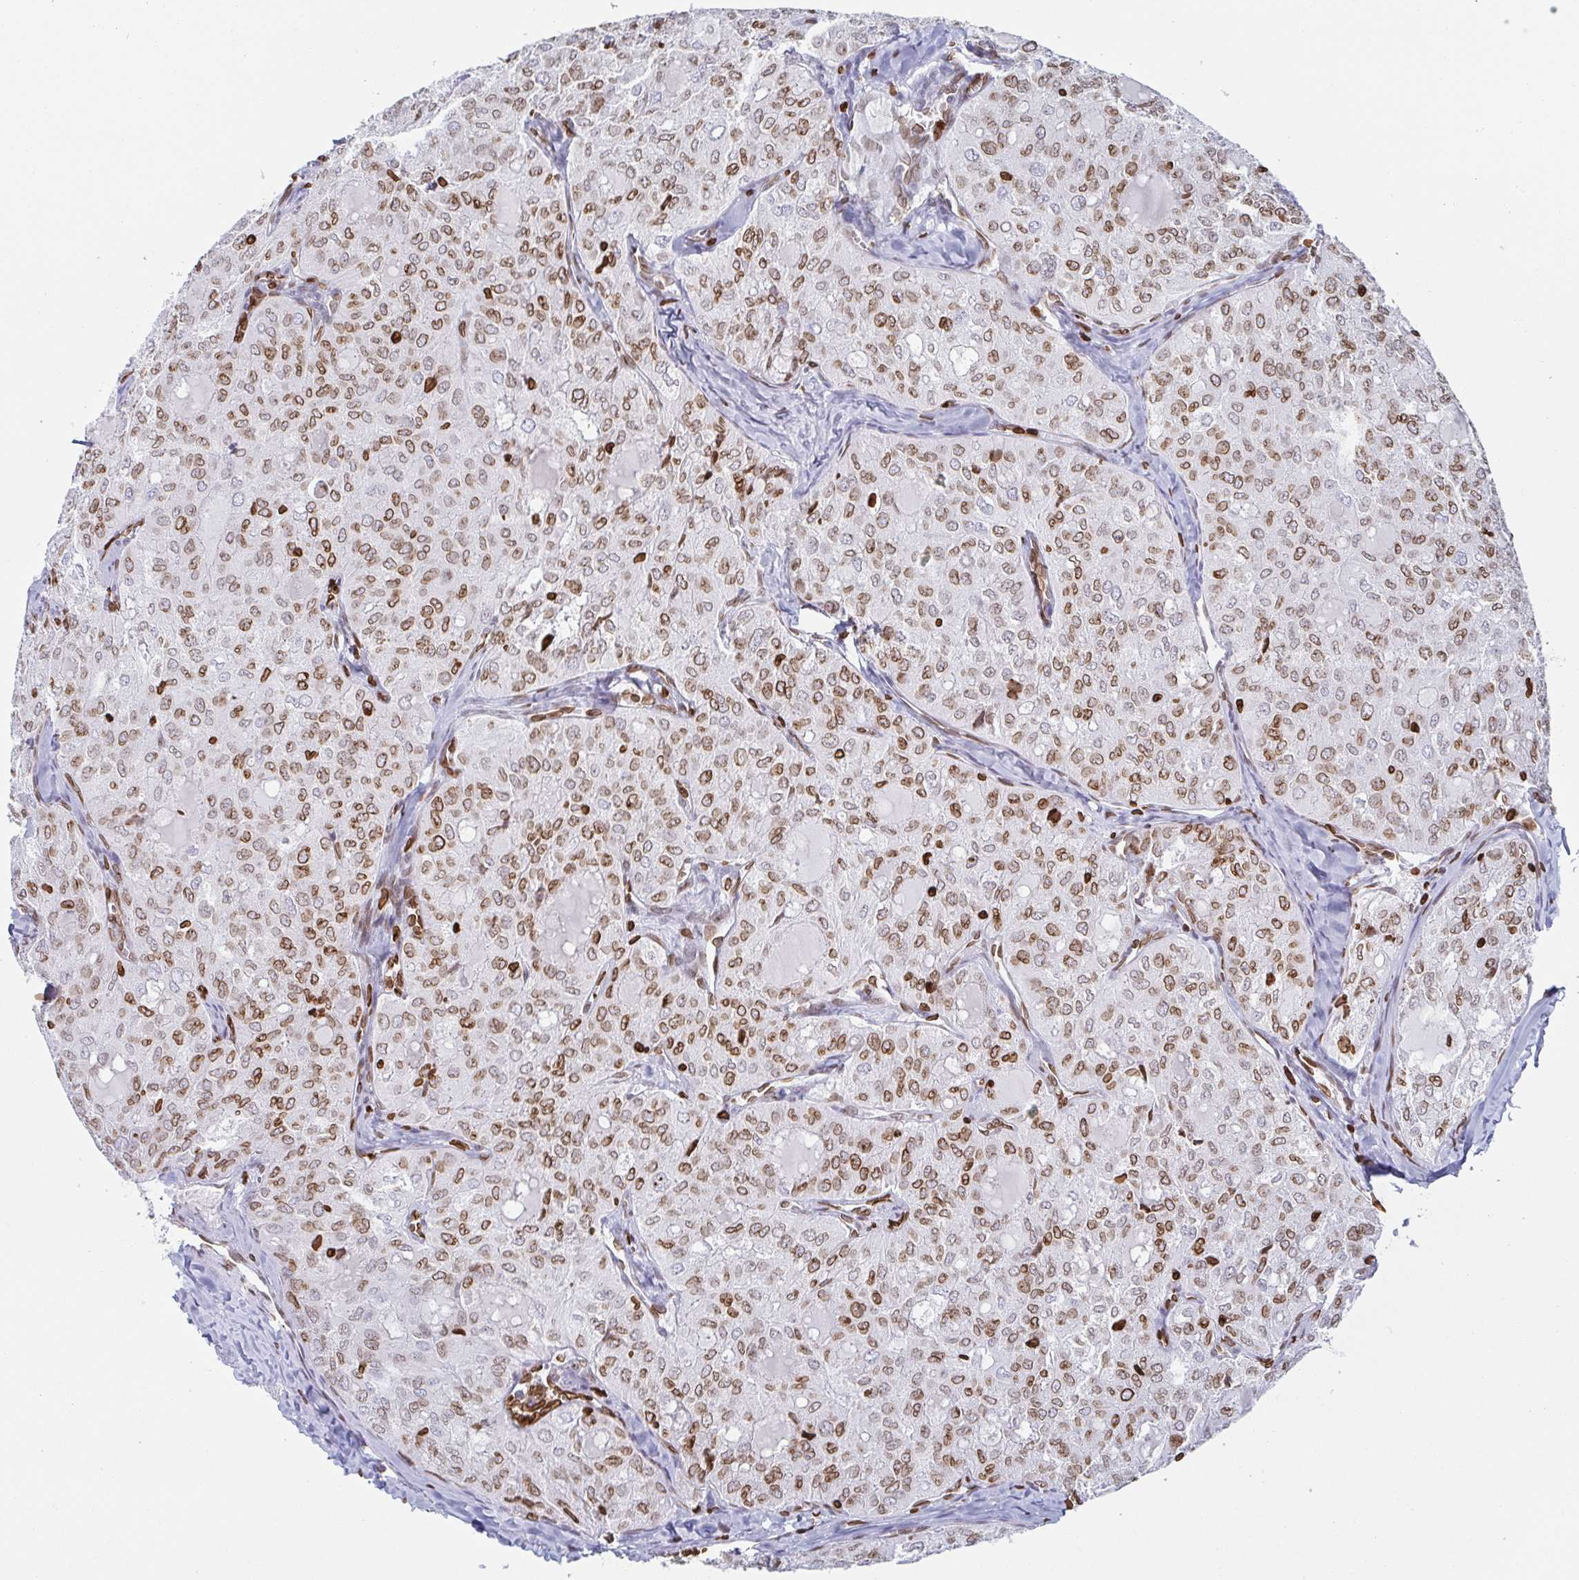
{"staining": {"intensity": "moderate", "quantity": "25%-75%", "location": "cytoplasmic/membranous,nuclear"}, "tissue": "thyroid cancer", "cell_type": "Tumor cells", "image_type": "cancer", "snomed": [{"axis": "morphology", "description": "Follicular adenoma carcinoma, NOS"}, {"axis": "topography", "description": "Thyroid gland"}], "caption": "Immunohistochemistry of human thyroid cancer displays medium levels of moderate cytoplasmic/membranous and nuclear staining in about 25%-75% of tumor cells. (brown staining indicates protein expression, while blue staining denotes nuclei).", "gene": "BTBD7", "patient": {"sex": "male", "age": 75}}